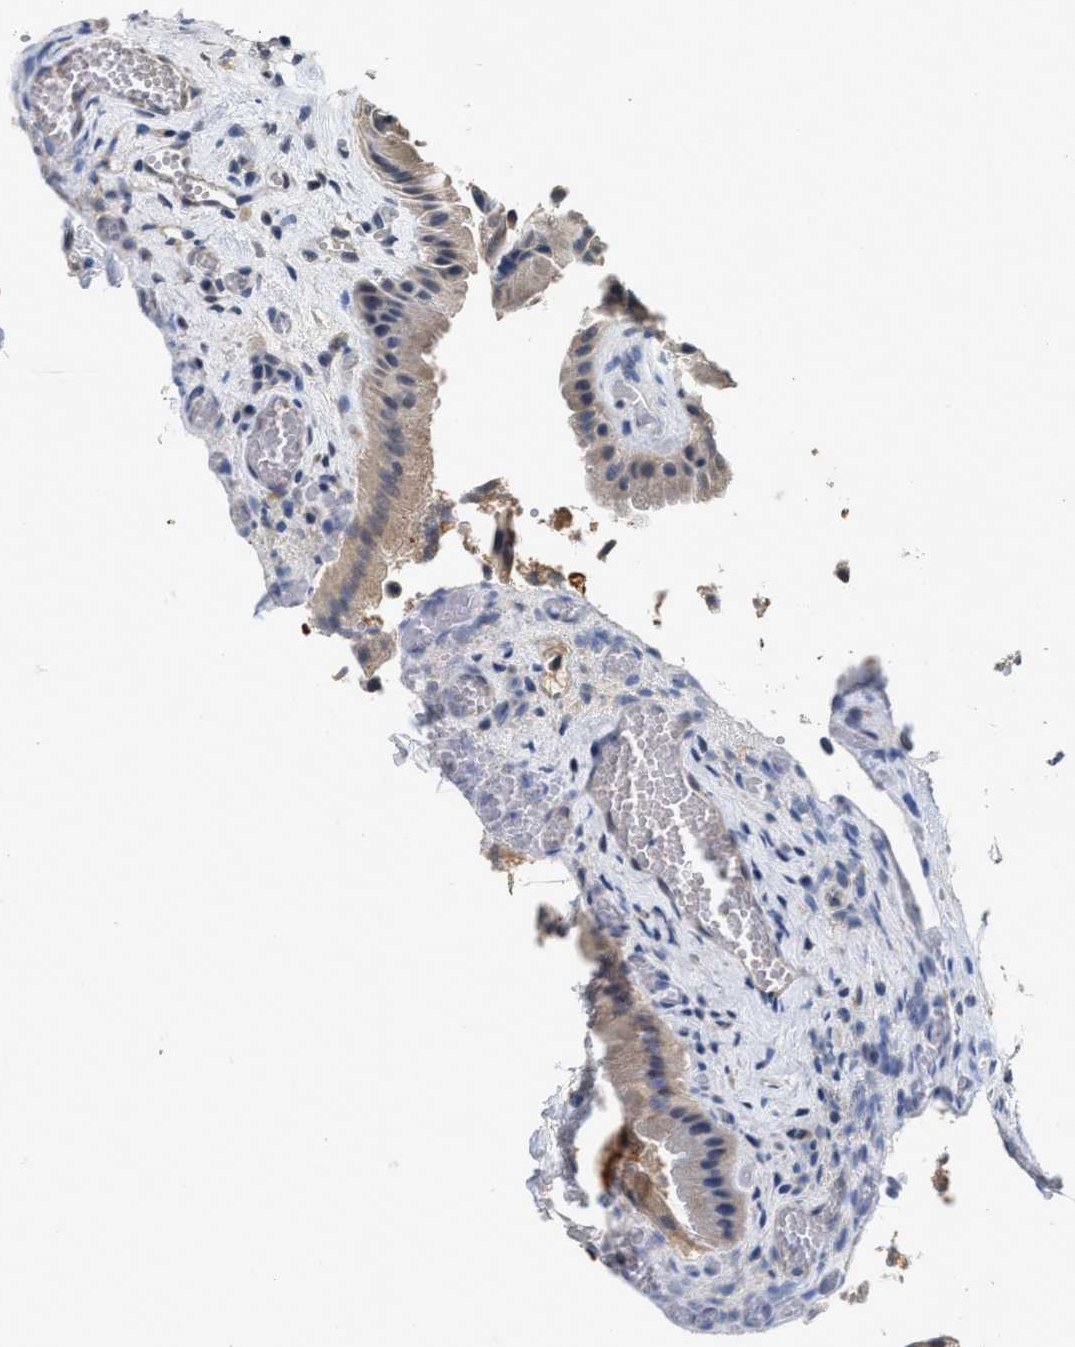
{"staining": {"intensity": "weak", "quantity": ">75%", "location": "cytoplasmic/membranous"}, "tissue": "gallbladder", "cell_type": "Glandular cells", "image_type": "normal", "snomed": [{"axis": "morphology", "description": "Normal tissue, NOS"}, {"axis": "topography", "description": "Gallbladder"}], "caption": "A photomicrograph of gallbladder stained for a protein shows weak cytoplasmic/membranous brown staining in glandular cells.", "gene": "INHA", "patient": {"sex": "male", "age": 49}}